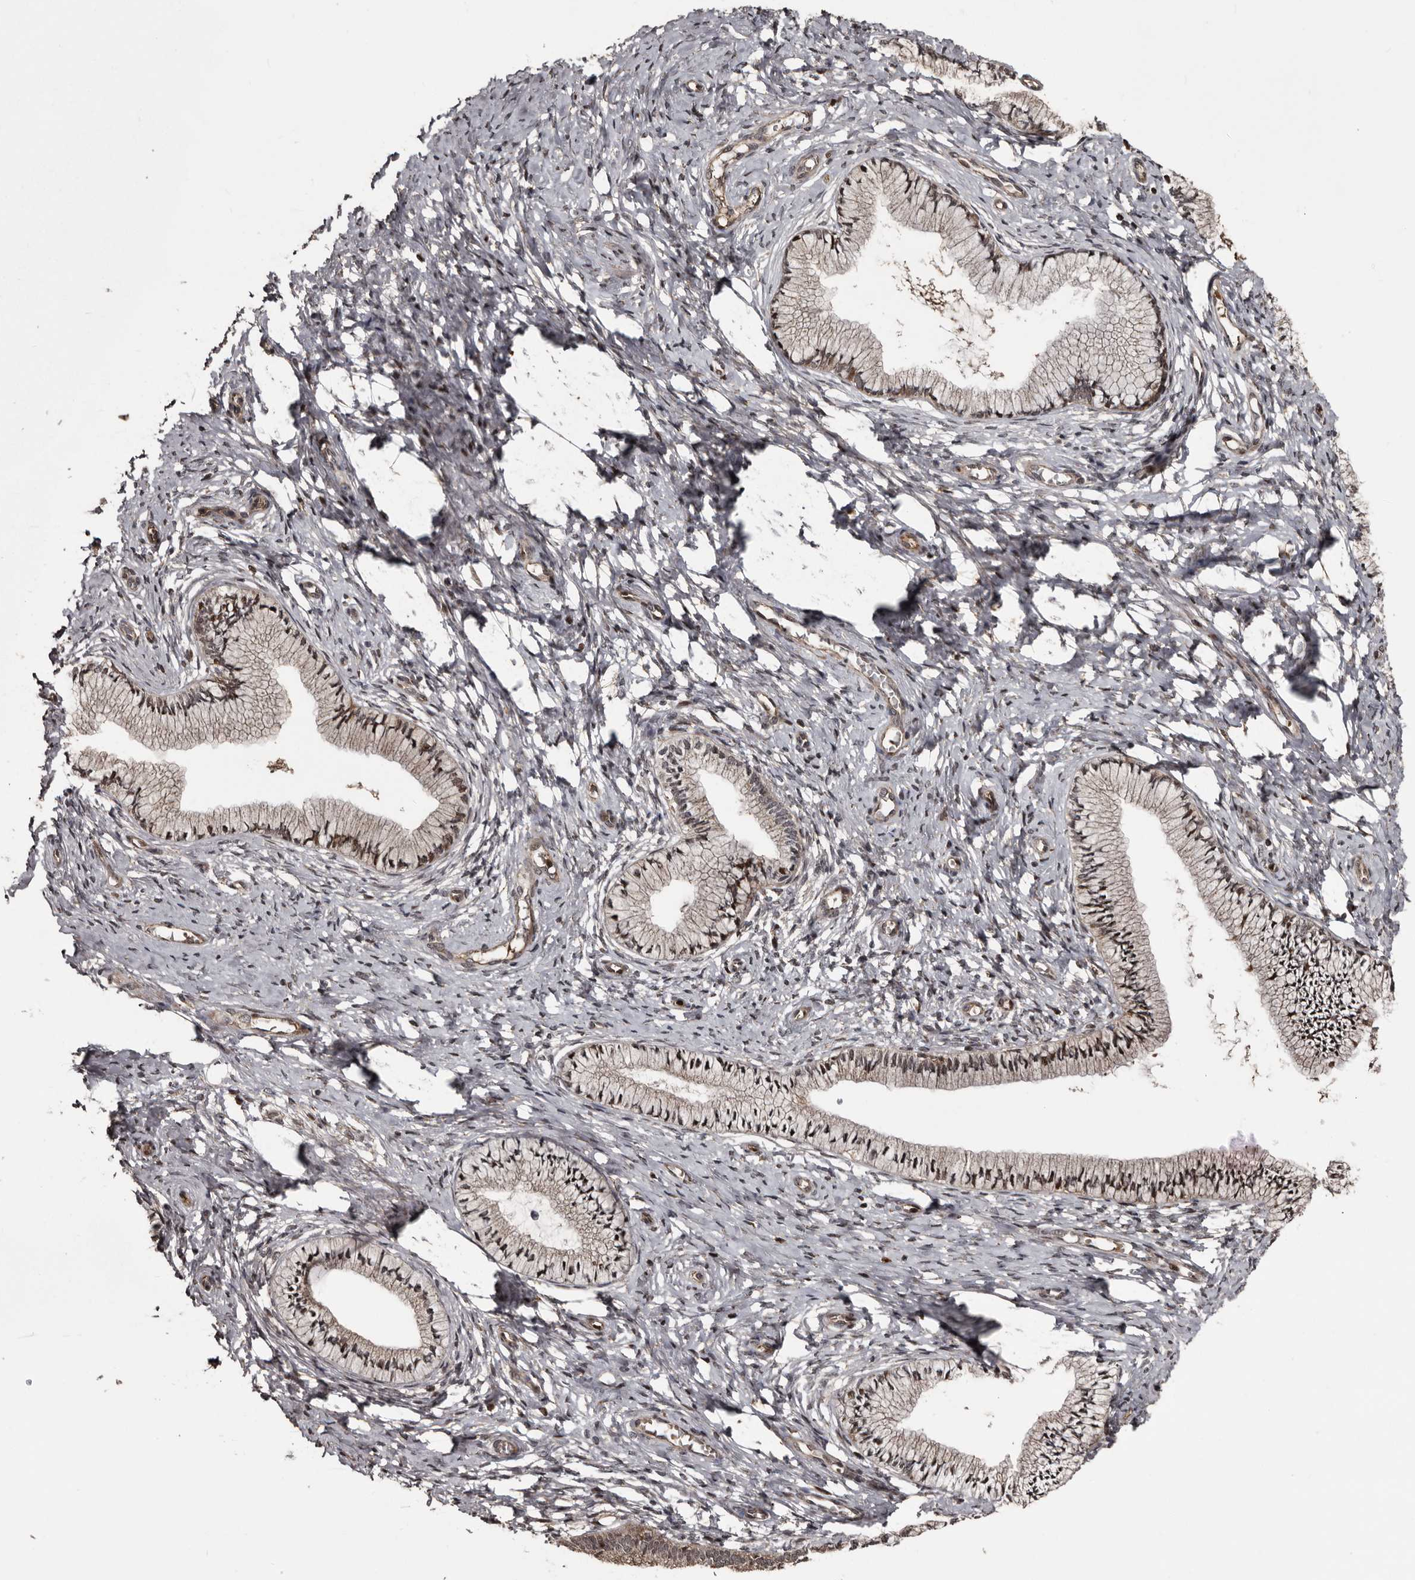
{"staining": {"intensity": "weak", "quantity": "25%-75%", "location": "cytoplasmic/membranous"}, "tissue": "cervix", "cell_type": "Glandular cells", "image_type": "normal", "snomed": [{"axis": "morphology", "description": "Normal tissue, NOS"}, {"axis": "topography", "description": "Cervix"}], "caption": "Weak cytoplasmic/membranous staining is identified in about 25%-75% of glandular cells in unremarkable cervix. (Stains: DAB (3,3'-diaminobenzidine) in brown, nuclei in blue, Microscopy: brightfield microscopy at high magnification).", "gene": "SERTAD4", "patient": {"sex": "female", "age": 36}}